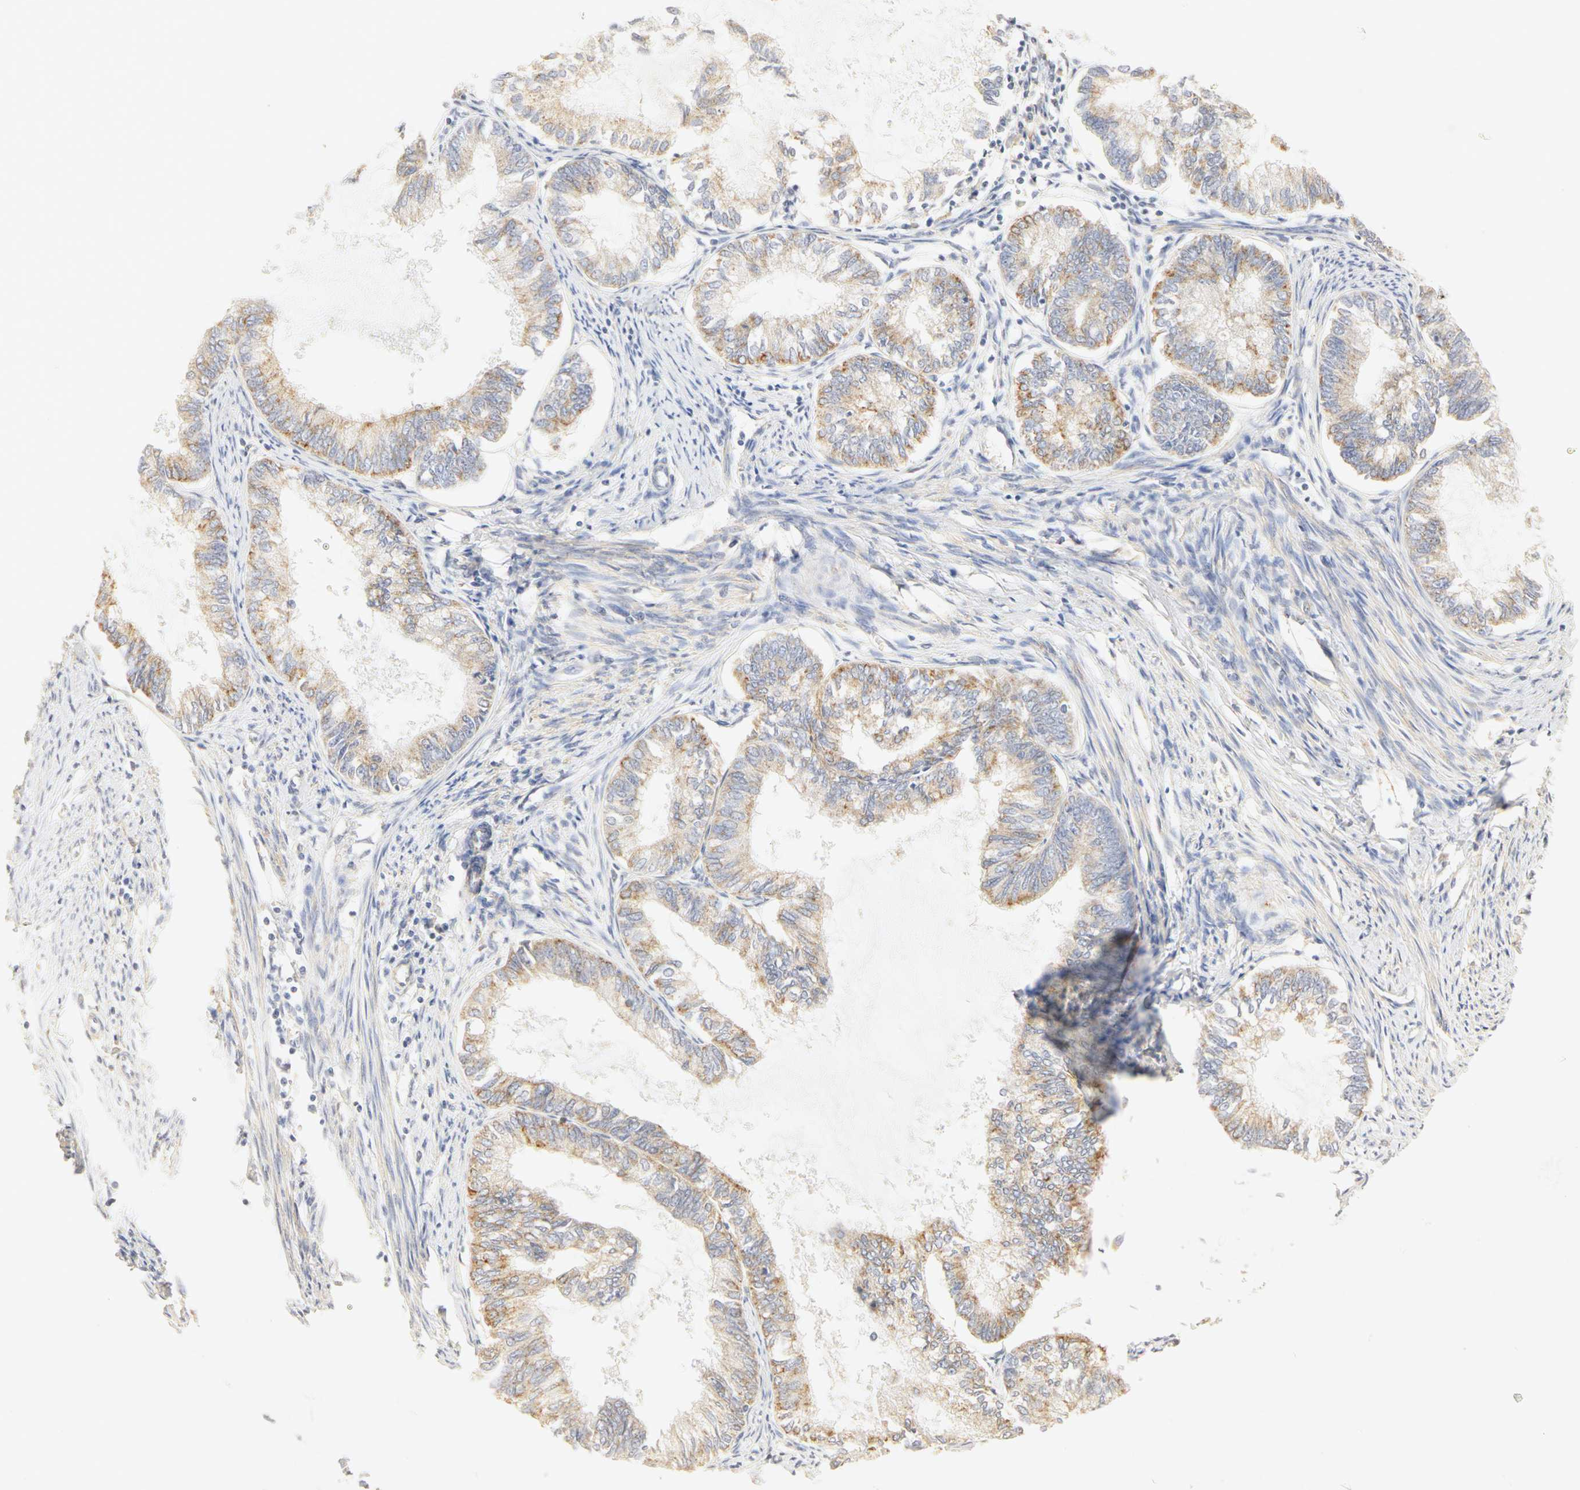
{"staining": {"intensity": "weak", "quantity": "25%-75%", "location": "cytoplasmic/membranous"}, "tissue": "endometrial cancer", "cell_type": "Tumor cells", "image_type": "cancer", "snomed": [{"axis": "morphology", "description": "Adenocarcinoma, NOS"}, {"axis": "topography", "description": "Endometrium"}], "caption": "High-power microscopy captured an IHC image of adenocarcinoma (endometrial), revealing weak cytoplasmic/membranous expression in about 25%-75% of tumor cells.", "gene": "GNRH2", "patient": {"sex": "female", "age": 86}}